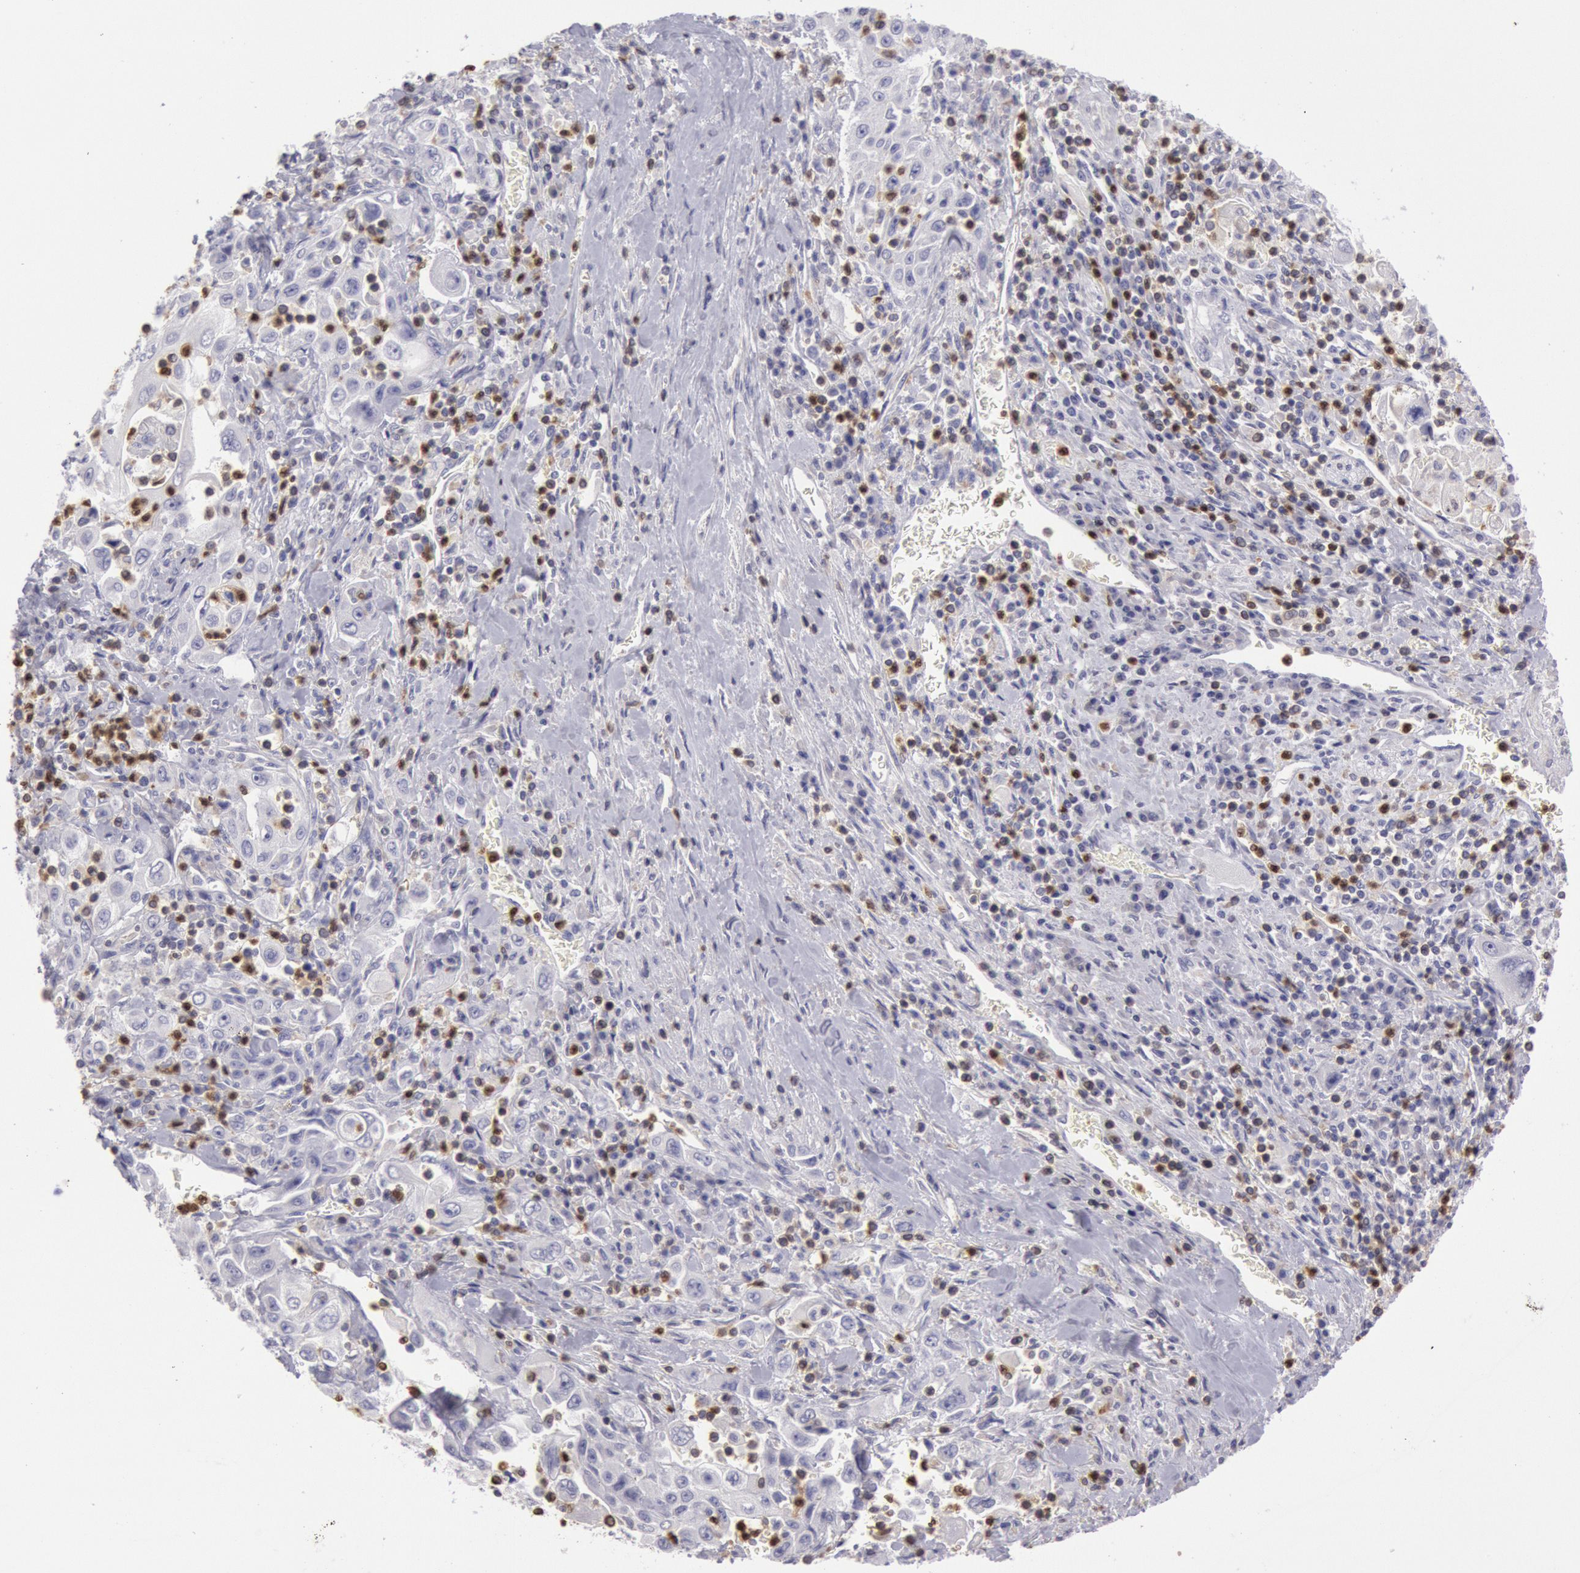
{"staining": {"intensity": "negative", "quantity": "none", "location": "none"}, "tissue": "pancreatic cancer", "cell_type": "Tumor cells", "image_type": "cancer", "snomed": [{"axis": "morphology", "description": "Adenocarcinoma, NOS"}, {"axis": "topography", "description": "Pancreas"}], "caption": "An immunohistochemistry (IHC) photomicrograph of pancreatic cancer (adenocarcinoma) is shown. There is no staining in tumor cells of pancreatic cancer (adenocarcinoma).", "gene": "RAB27A", "patient": {"sex": "male", "age": 70}}